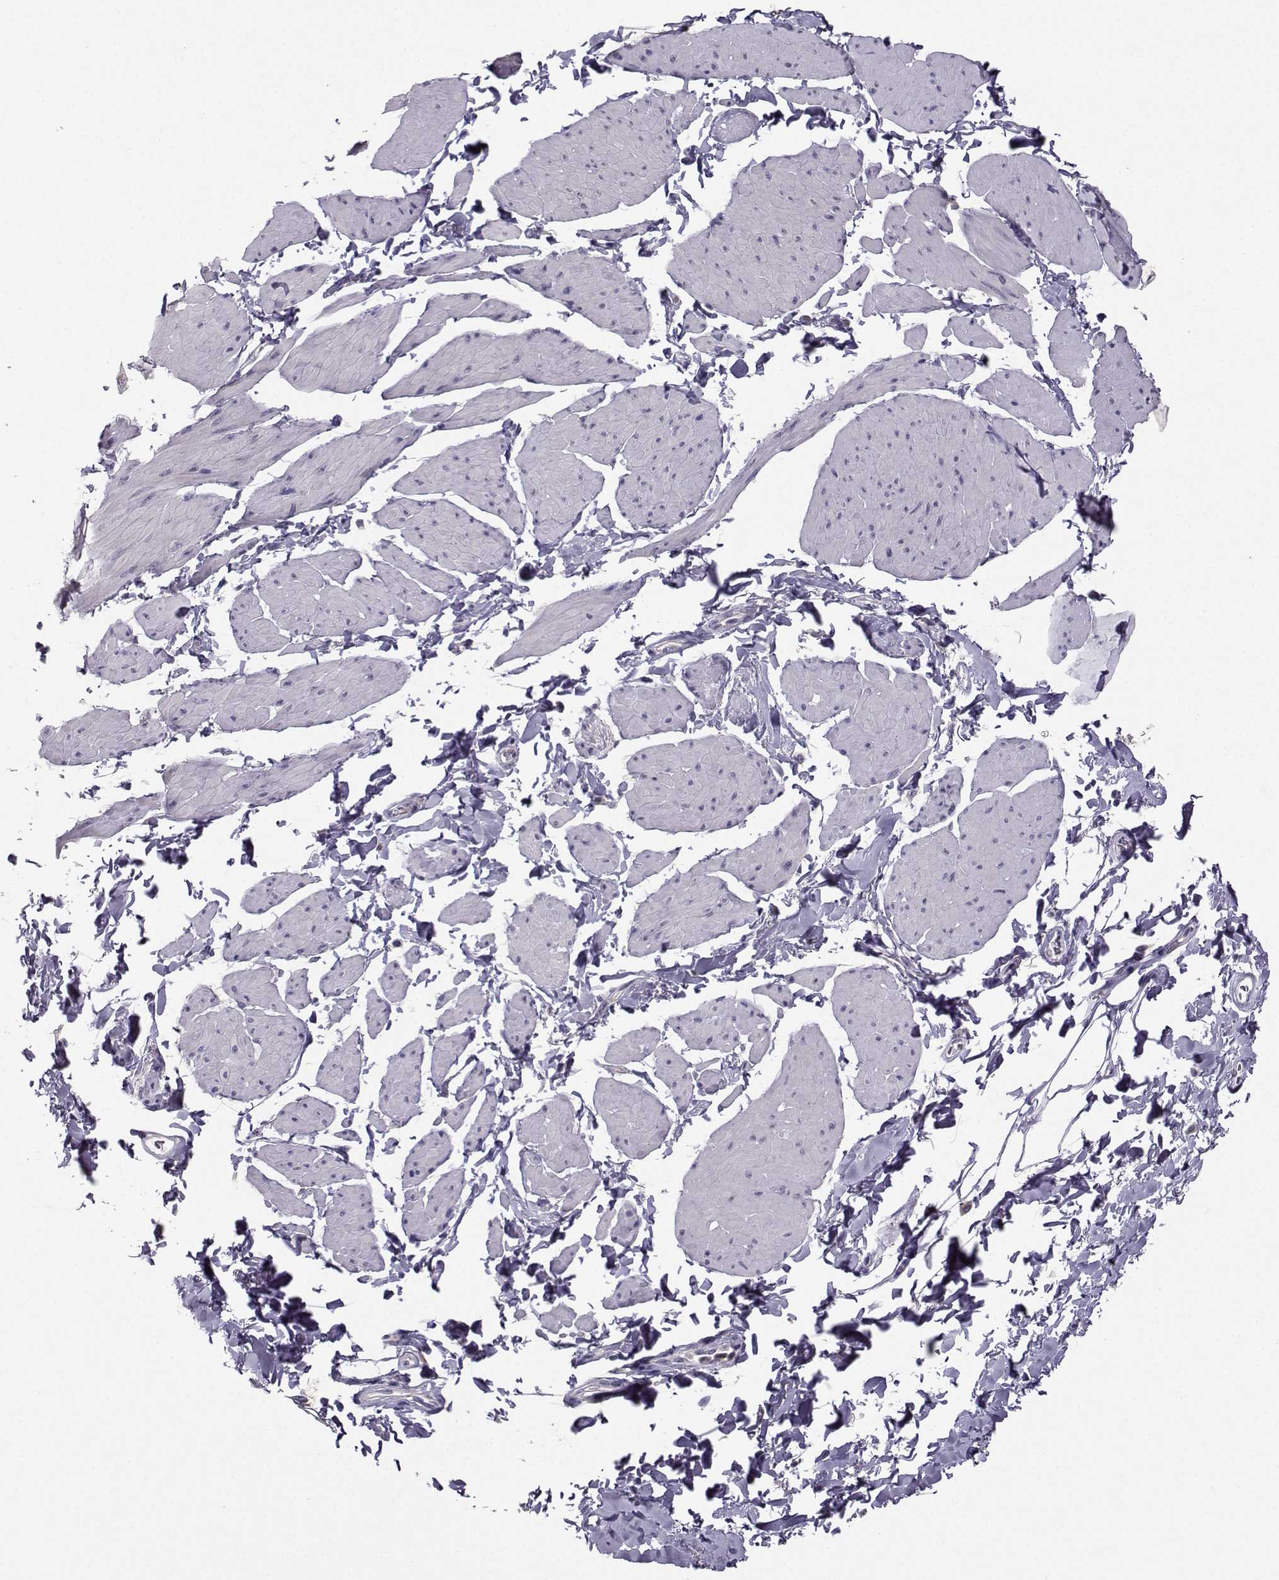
{"staining": {"intensity": "negative", "quantity": "none", "location": "none"}, "tissue": "smooth muscle", "cell_type": "Smooth muscle cells", "image_type": "normal", "snomed": [{"axis": "morphology", "description": "Normal tissue, NOS"}, {"axis": "topography", "description": "Adipose tissue"}, {"axis": "topography", "description": "Smooth muscle"}, {"axis": "topography", "description": "Peripheral nerve tissue"}], "caption": "An immunohistochemistry (IHC) histopathology image of benign smooth muscle is shown. There is no staining in smooth muscle cells of smooth muscle.", "gene": "FCAMR", "patient": {"sex": "male", "age": 83}}